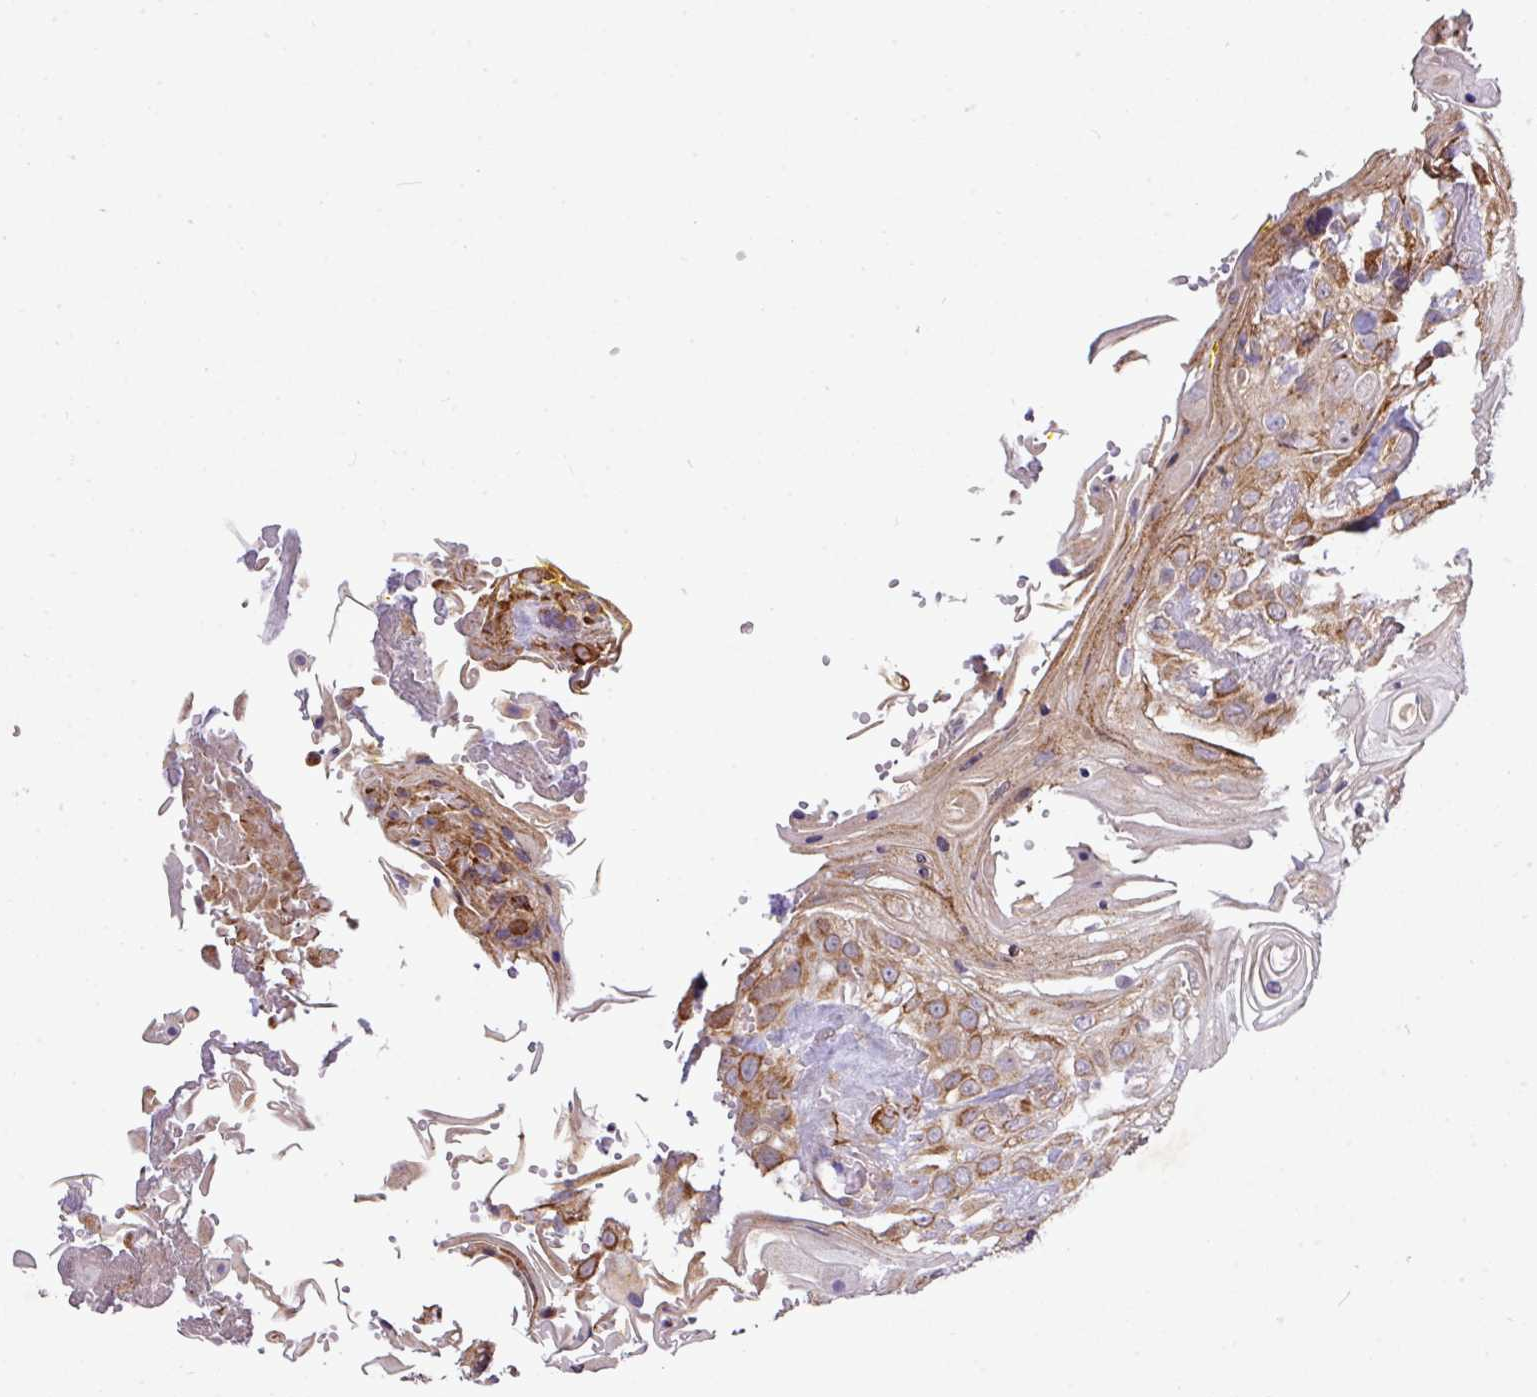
{"staining": {"intensity": "moderate", "quantity": ">75%", "location": "cytoplasmic/membranous"}, "tissue": "head and neck cancer", "cell_type": "Tumor cells", "image_type": "cancer", "snomed": [{"axis": "morphology", "description": "Squamous cell carcinoma, NOS"}, {"axis": "topography", "description": "Head-Neck"}], "caption": "Moderate cytoplasmic/membranous positivity for a protein is appreciated in about >75% of tumor cells of head and neck cancer (squamous cell carcinoma) using immunohistochemistry (IHC).", "gene": "TM2D2", "patient": {"sex": "female", "age": 43}}